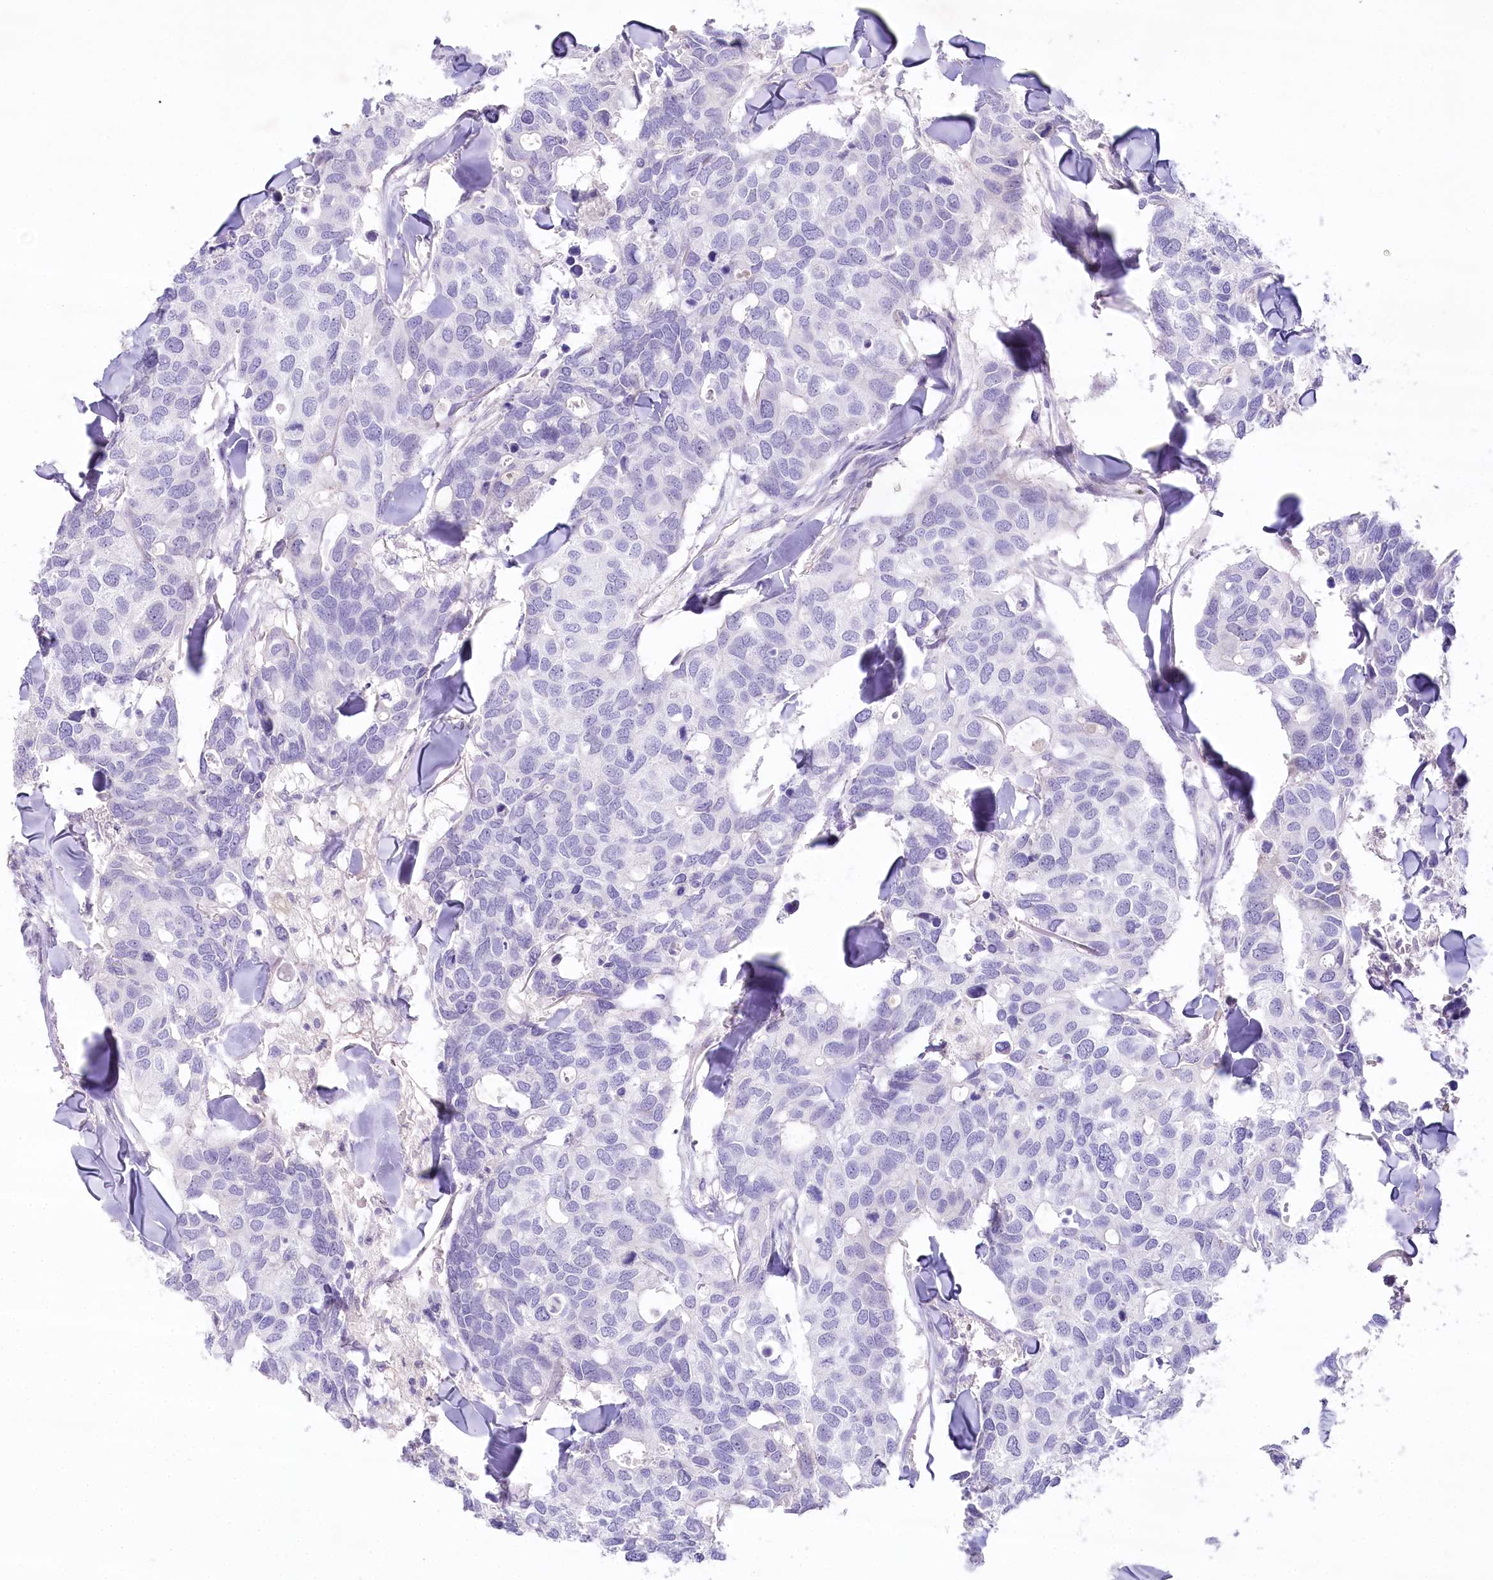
{"staining": {"intensity": "negative", "quantity": "none", "location": "none"}, "tissue": "breast cancer", "cell_type": "Tumor cells", "image_type": "cancer", "snomed": [{"axis": "morphology", "description": "Duct carcinoma"}, {"axis": "topography", "description": "Breast"}], "caption": "This image is of breast intraductal carcinoma stained with IHC to label a protein in brown with the nuclei are counter-stained blue. There is no staining in tumor cells.", "gene": "MYOZ1", "patient": {"sex": "female", "age": 83}}